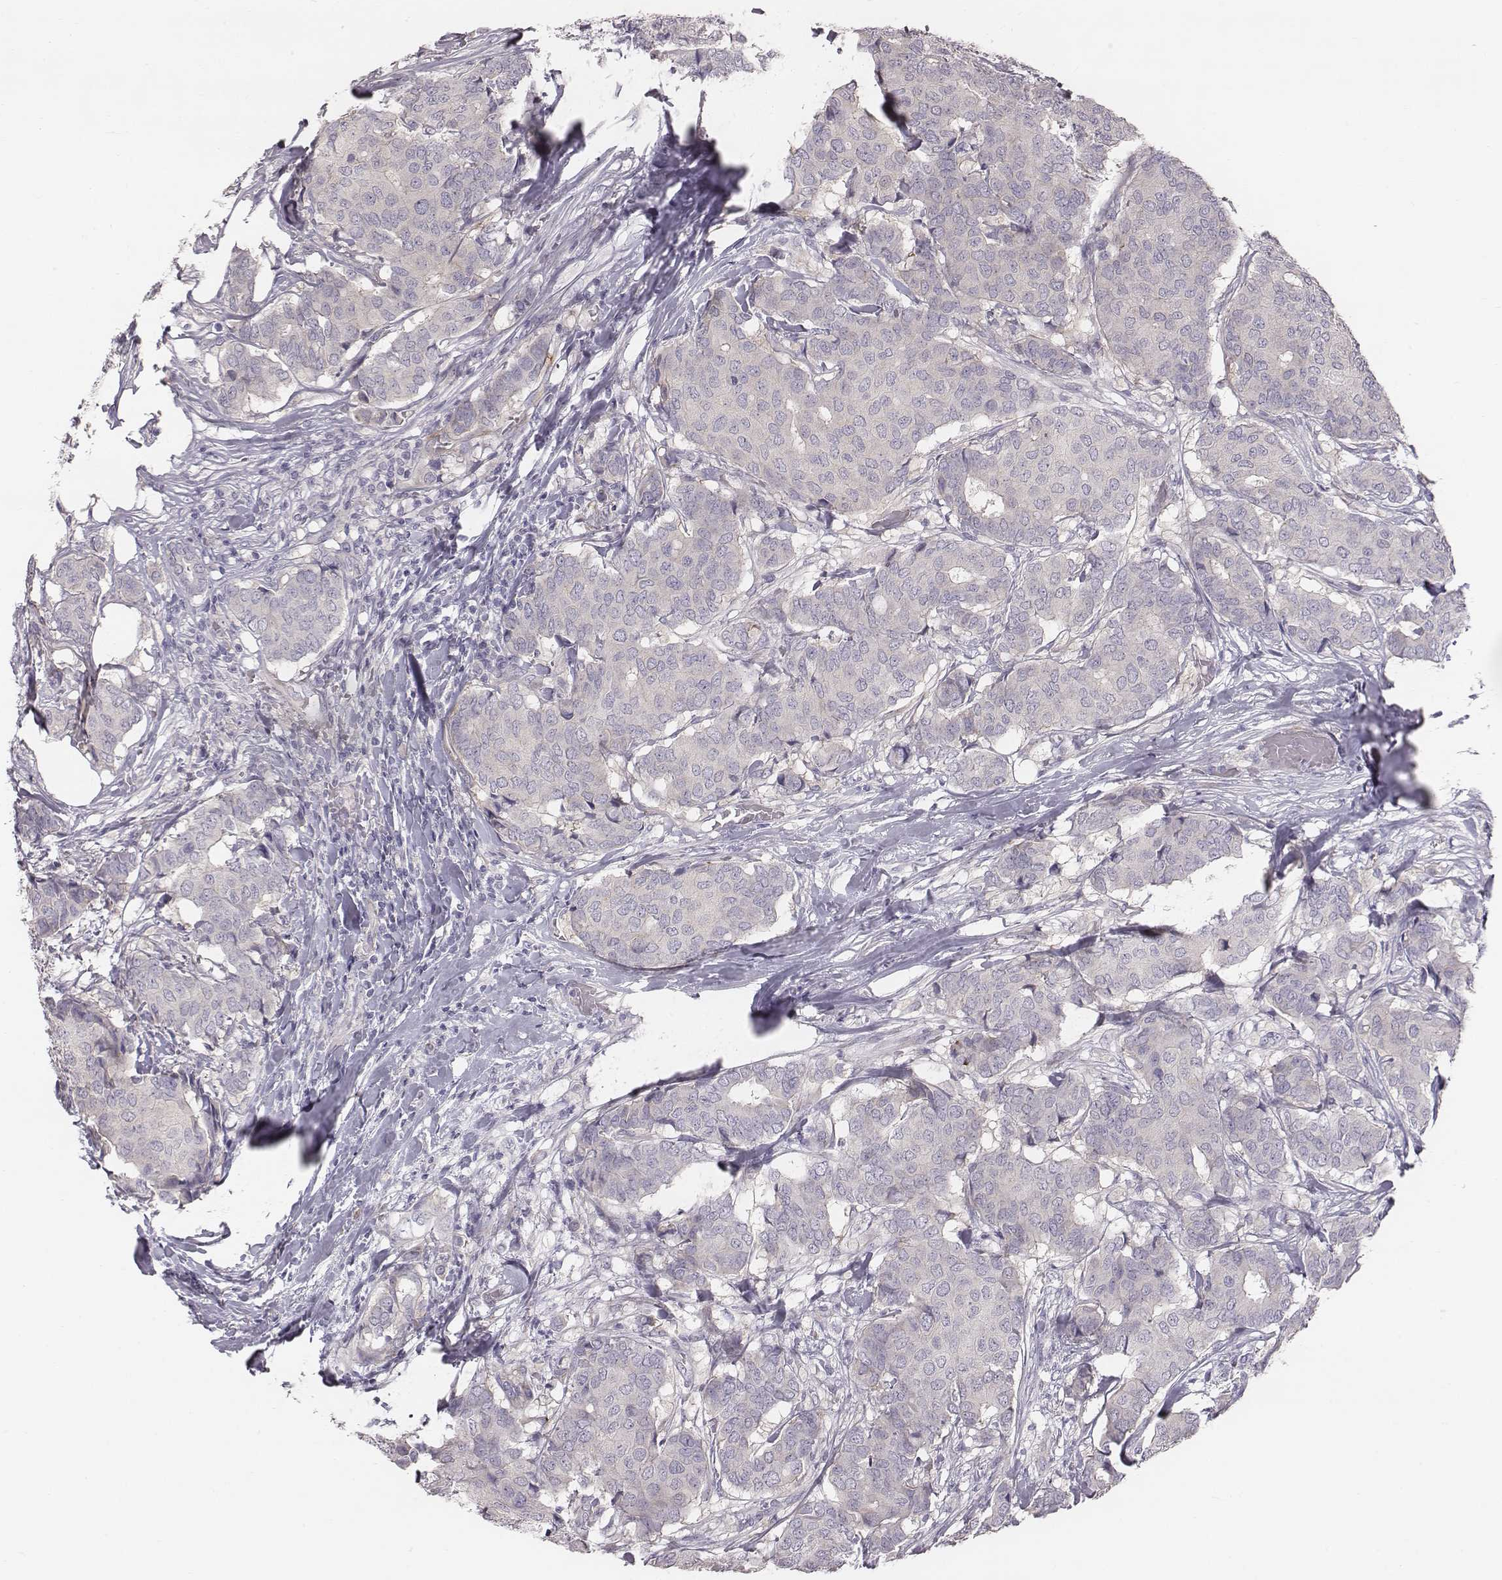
{"staining": {"intensity": "negative", "quantity": "none", "location": "none"}, "tissue": "breast cancer", "cell_type": "Tumor cells", "image_type": "cancer", "snomed": [{"axis": "morphology", "description": "Duct carcinoma"}, {"axis": "topography", "description": "Breast"}], "caption": "This is an immunohistochemistry histopathology image of breast cancer (invasive ductal carcinoma). There is no positivity in tumor cells.", "gene": "PRKCZ", "patient": {"sex": "female", "age": 75}}